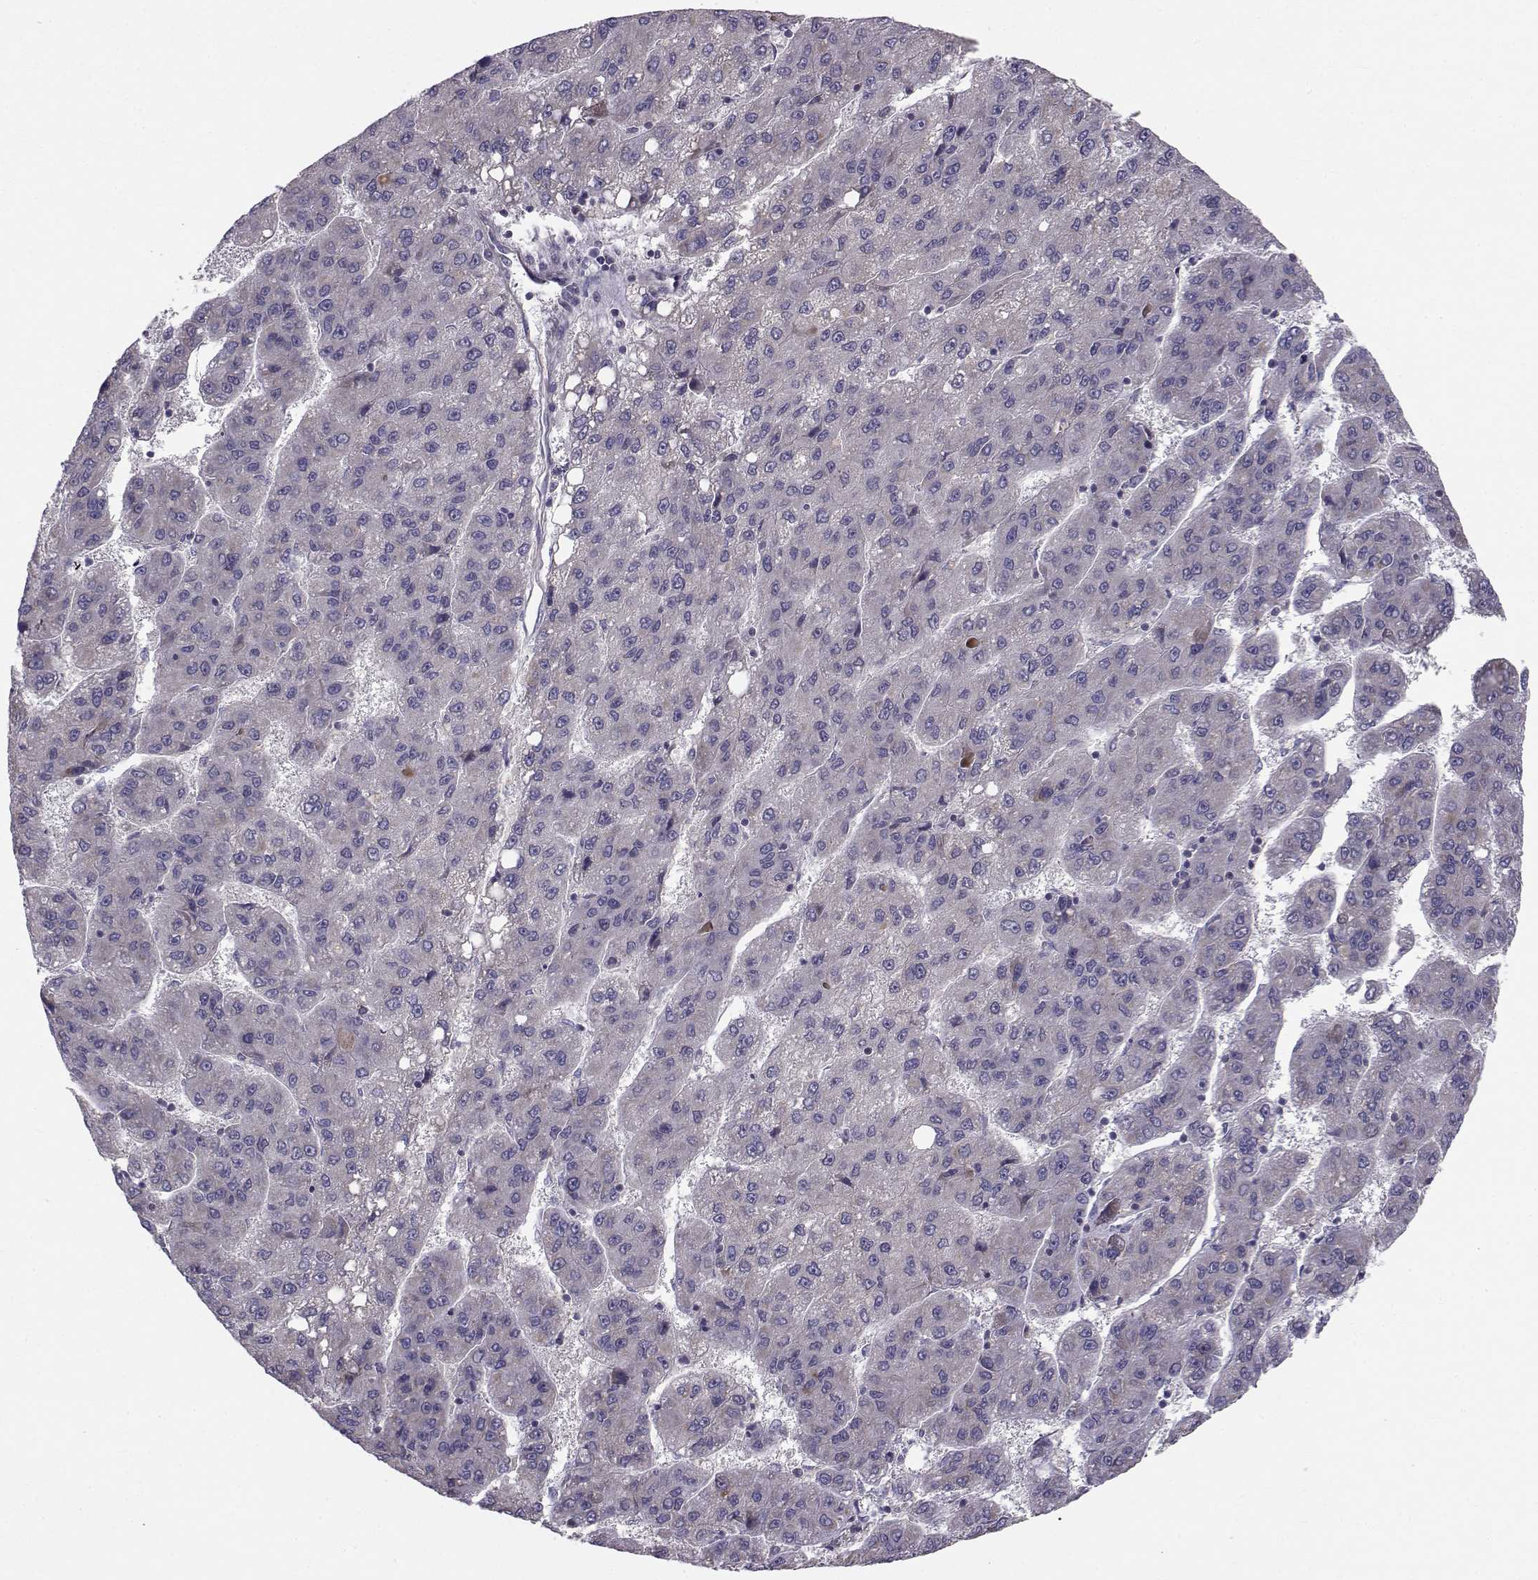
{"staining": {"intensity": "negative", "quantity": "none", "location": "none"}, "tissue": "liver cancer", "cell_type": "Tumor cells", "image_type": "cancer", "snomed": [{"axis": "morphology", "description": "Carcinoma, Hepatocellular, NOS"}, {"axis": "topography", "description": "Liver"}], "caption": "DAB immunohistochemical staining of liver cancer (hepatocellular carcinoma) exhibits no significant positivity in tumor cells.", "gene": "PEX5L", "patient": {"sex": "female", "age": 82}}